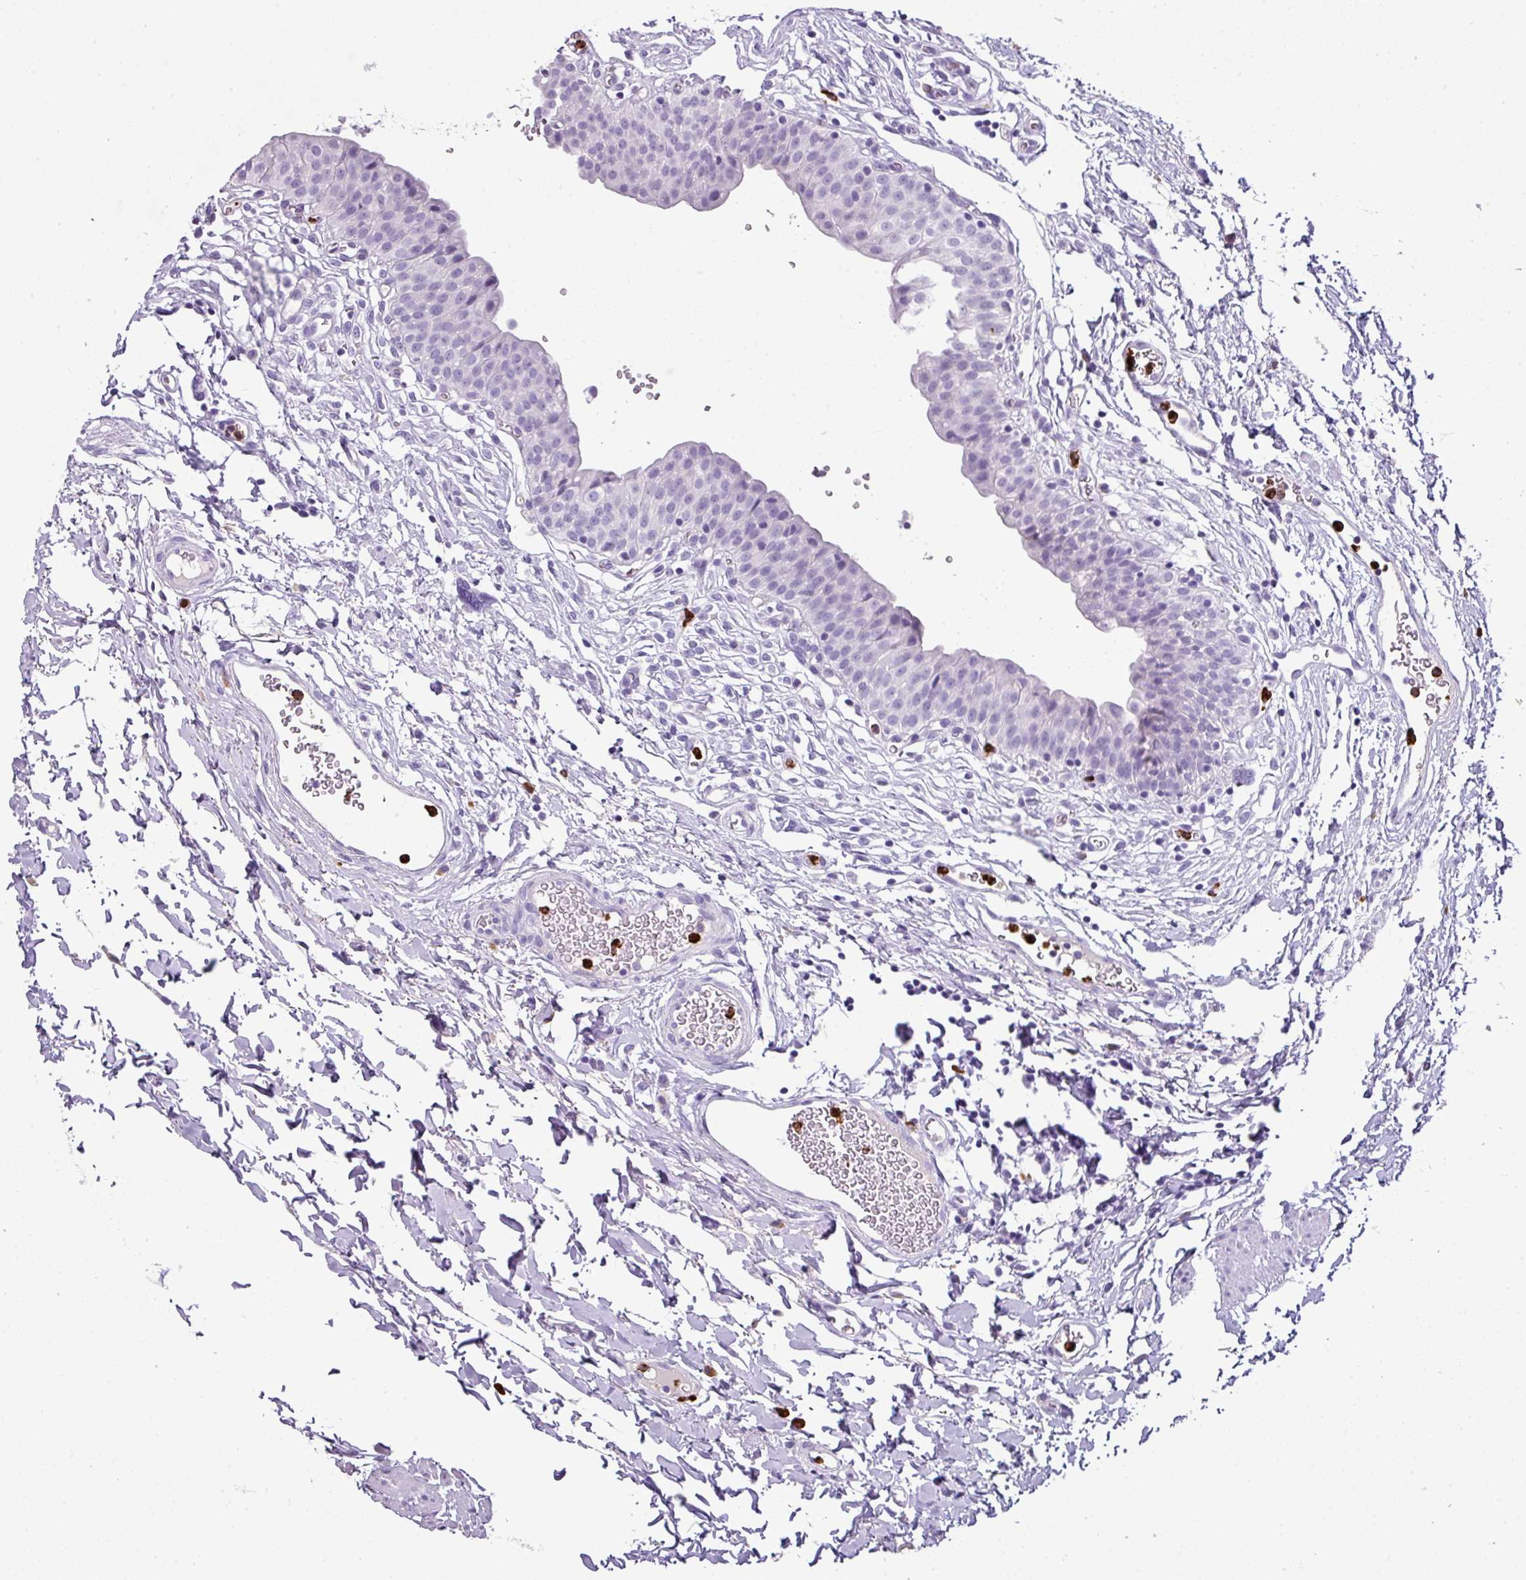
{"staining": {"intensity": "negative", "quantity": "none", "location": "none"}, "tissue": "urinary bladder", "cell_type": "Urothelial cells", "image_type": "normal", "snomed": [{"axis": "morphology", "description": "Normal tissue, NOS"}, {"axis": "topography", "description": "Urinary bladder"}, {"axis": "topography", "description": "Peripheral nerve tissue"}], "caption": "Immunohistochemical staining of benign human urinary bladder shows no significant staining in urothelial cells.", "gene": "CTSG", "patient": {"sex": "male", "age": 55}}